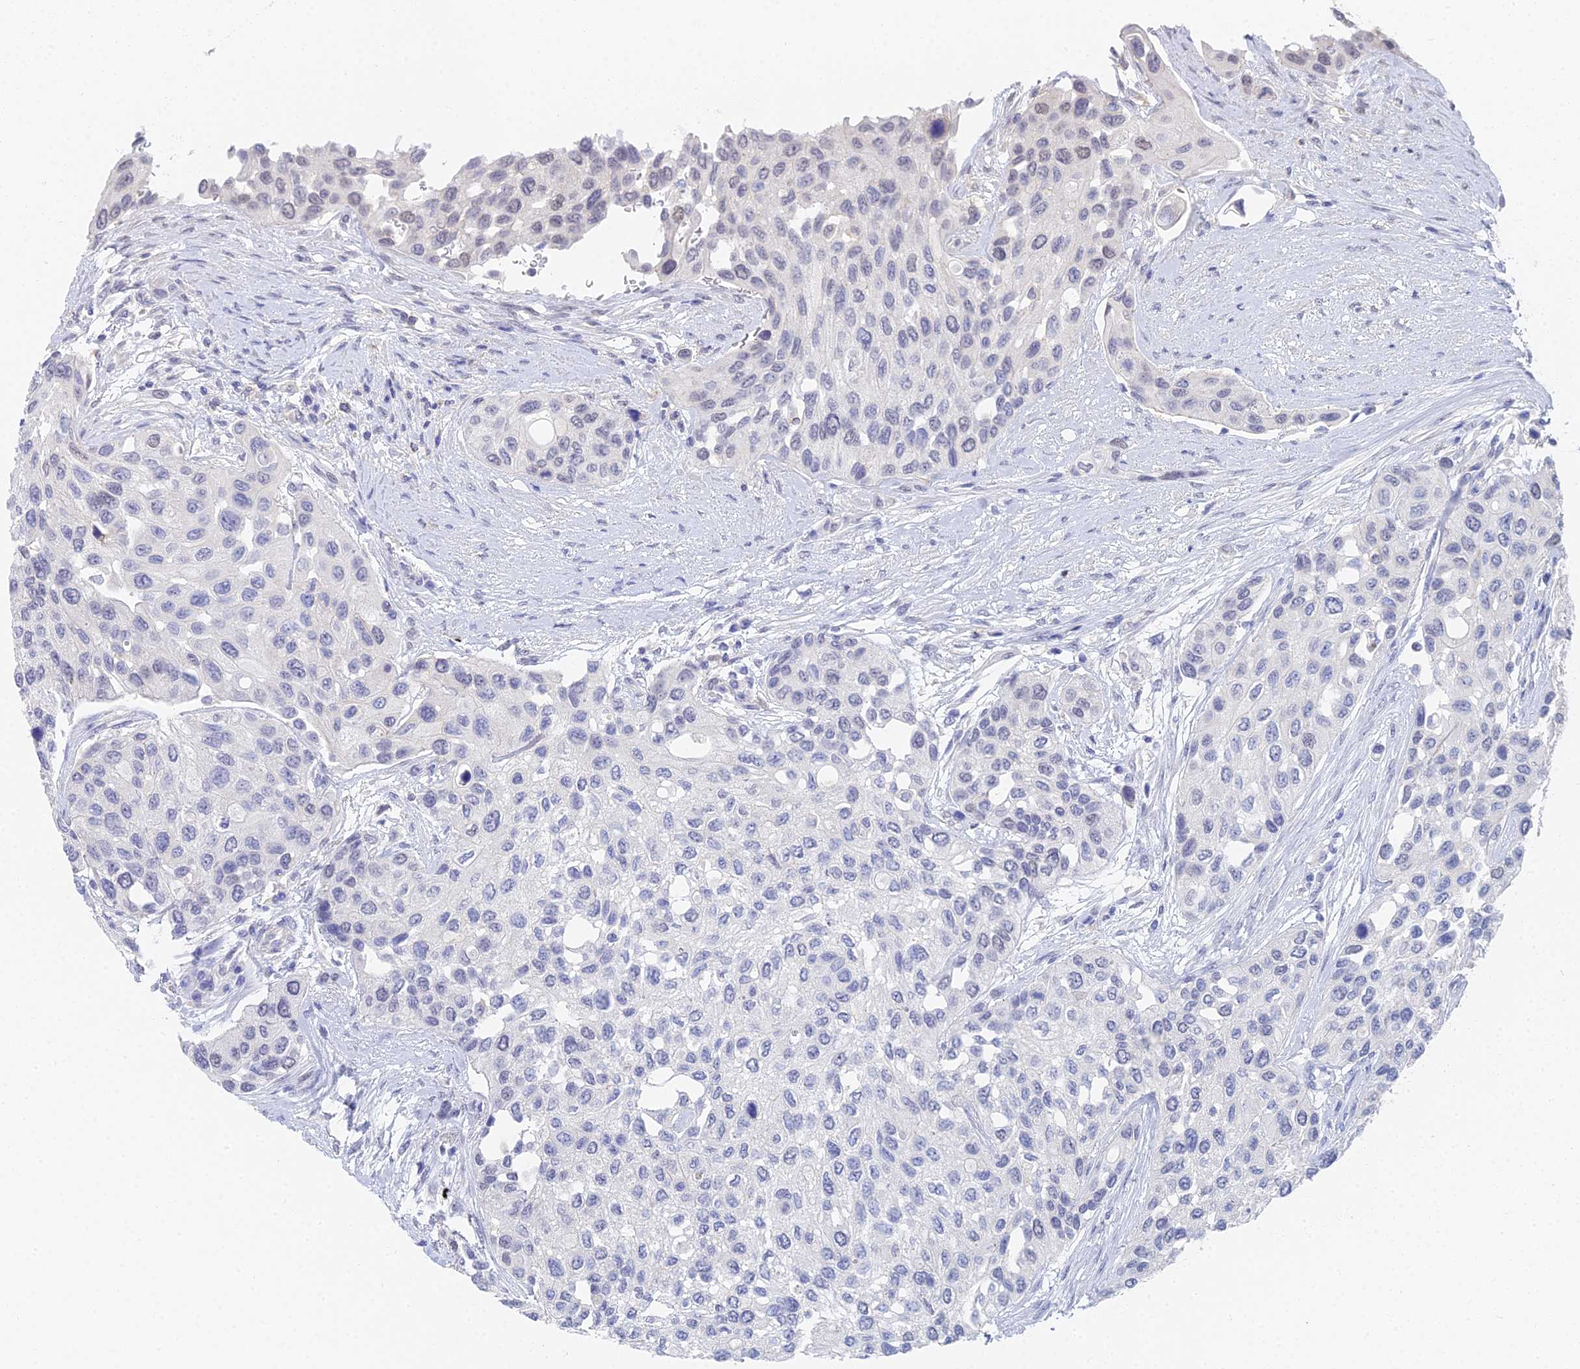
{"staining": {"intensity": "negative", "quantity": "none", "location": "none"}, "tissue": "urothelial cancer", "cell_type": "Tumor cells", "image_type": "cancer", "snomed": [{"axis": "morphology", "description": "Normal tissue, NOS"}, {"axis": "morphology", "description": "Urothelial carcinoma, High grade"}, {"axis": "topography", "description": "Vascular tissue"}, {"axis": "topography", "description": "Urinary bladder"}], "caption": "High power microscopy photomicrograph of an immunohistochemistry (IHC) histopathology image of urothelial carcinoma (high-grade), revealing no significant staining in tumor cells. (Immunohistochemistry (ihc), brightfield microscopy, high magnification).", "gene": "MCM2", "patient": {"sex": "female", "age": 56}}